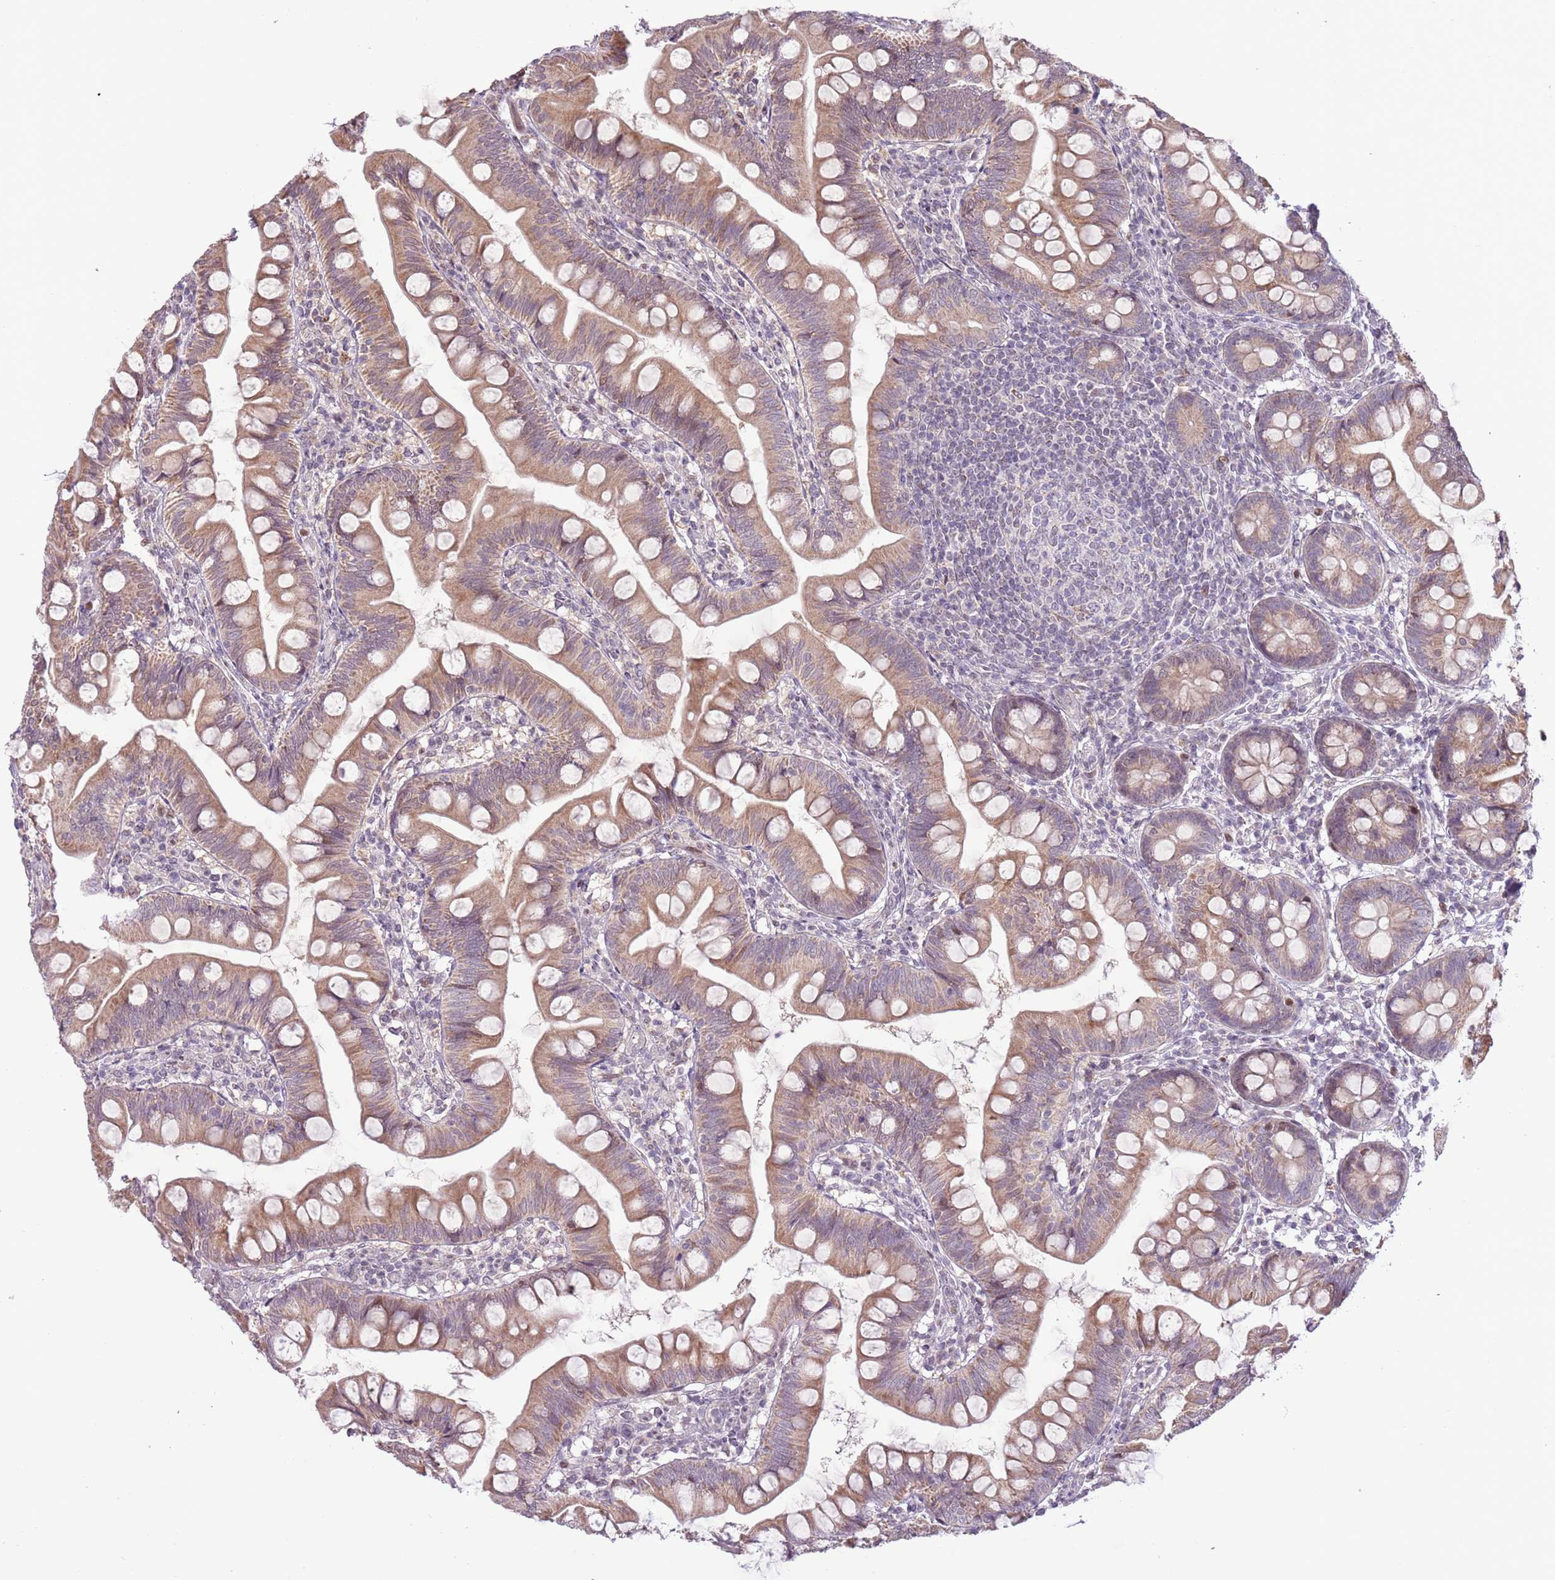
{"staining": {"intensity": "moderate", "quantity": ">75%", "location": "cytoplasmic/membranous"}, "tissue": "small intestine", "cell_type": "Glandular cells", "image_type": "normal", "snomed": [{"axis": "morphology", "description": "Normal tissue, NOS"}, {"axis": "topography", "description": "Small intestine"}], "caption": "Protein analysis of normal small intestine displays moderate cytoplasmic/membranous positivity in approximately >75% of glandular cells. (DAB (3,3'-diaminobenzidine) IHC with brightfield microscopy, high magnification).", "gene": "MLLT11", "patient": {"sex": "male", "age": 7}}